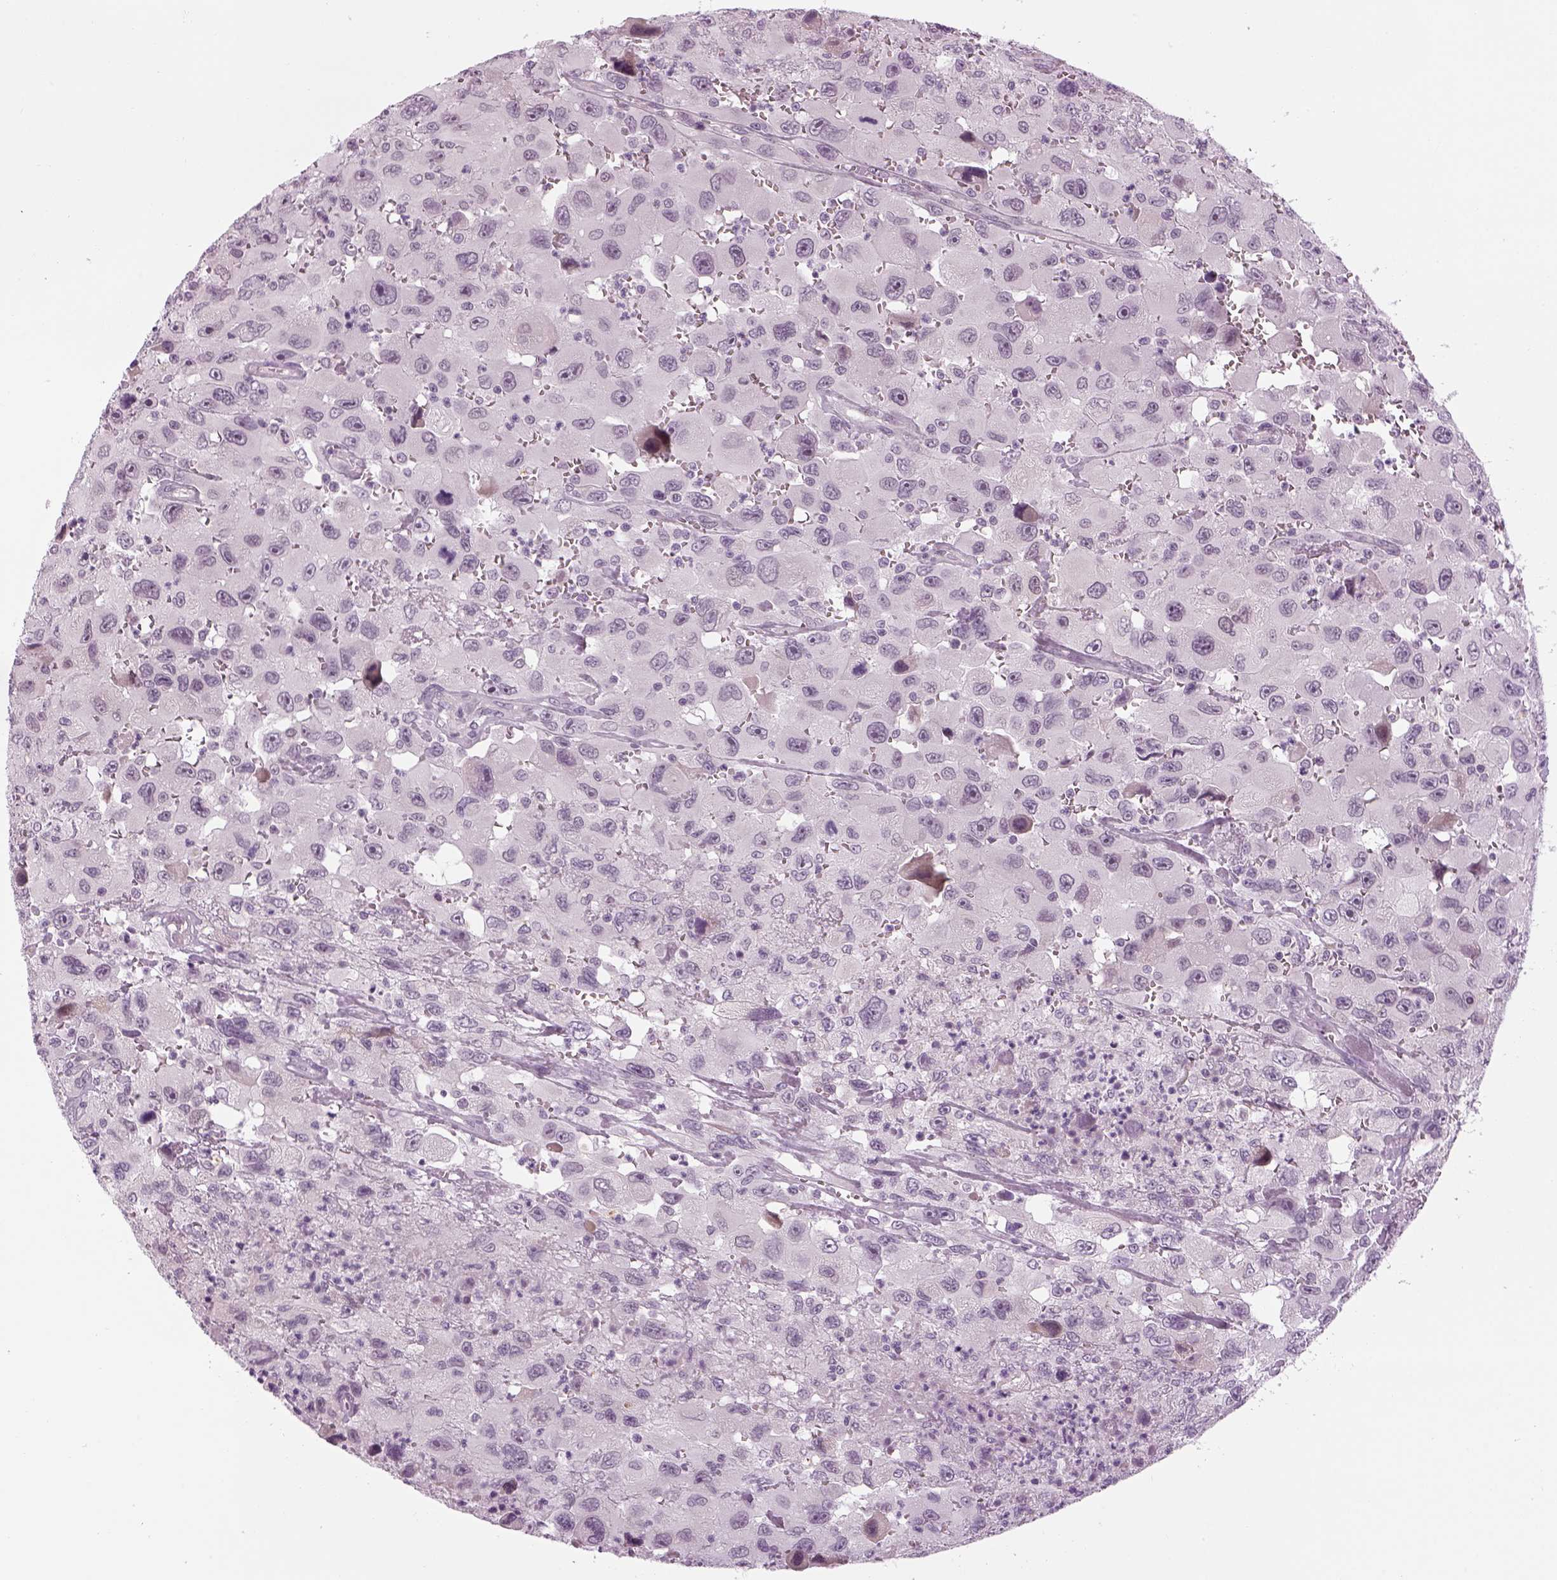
{"staining": {"intensity": "negative", "quantity": "none", "location": "none"}, "tissue": "head and neck cancer", "cell_type": "Tumor cells", "image_type": "cancer", "snomed": [{"axis": "morphology", "description": "Squamous cell carcinoma, NOS"}, {"axis": "morphology", "description": "Squamous cell carcinoma, metastatic, NOS"}, {"axis": "topography", "description": "Oral tissue"}, {"axis": "topography", "description": "Head-Neck"}], "caption": "Immunohistochemistry micrograph of human head and neck cancer stained for a protein (brown), which reveals no positivity in tumor cells.", "gene": "LRRIQ3", "patient": {"sex": "female", "age": 85}}